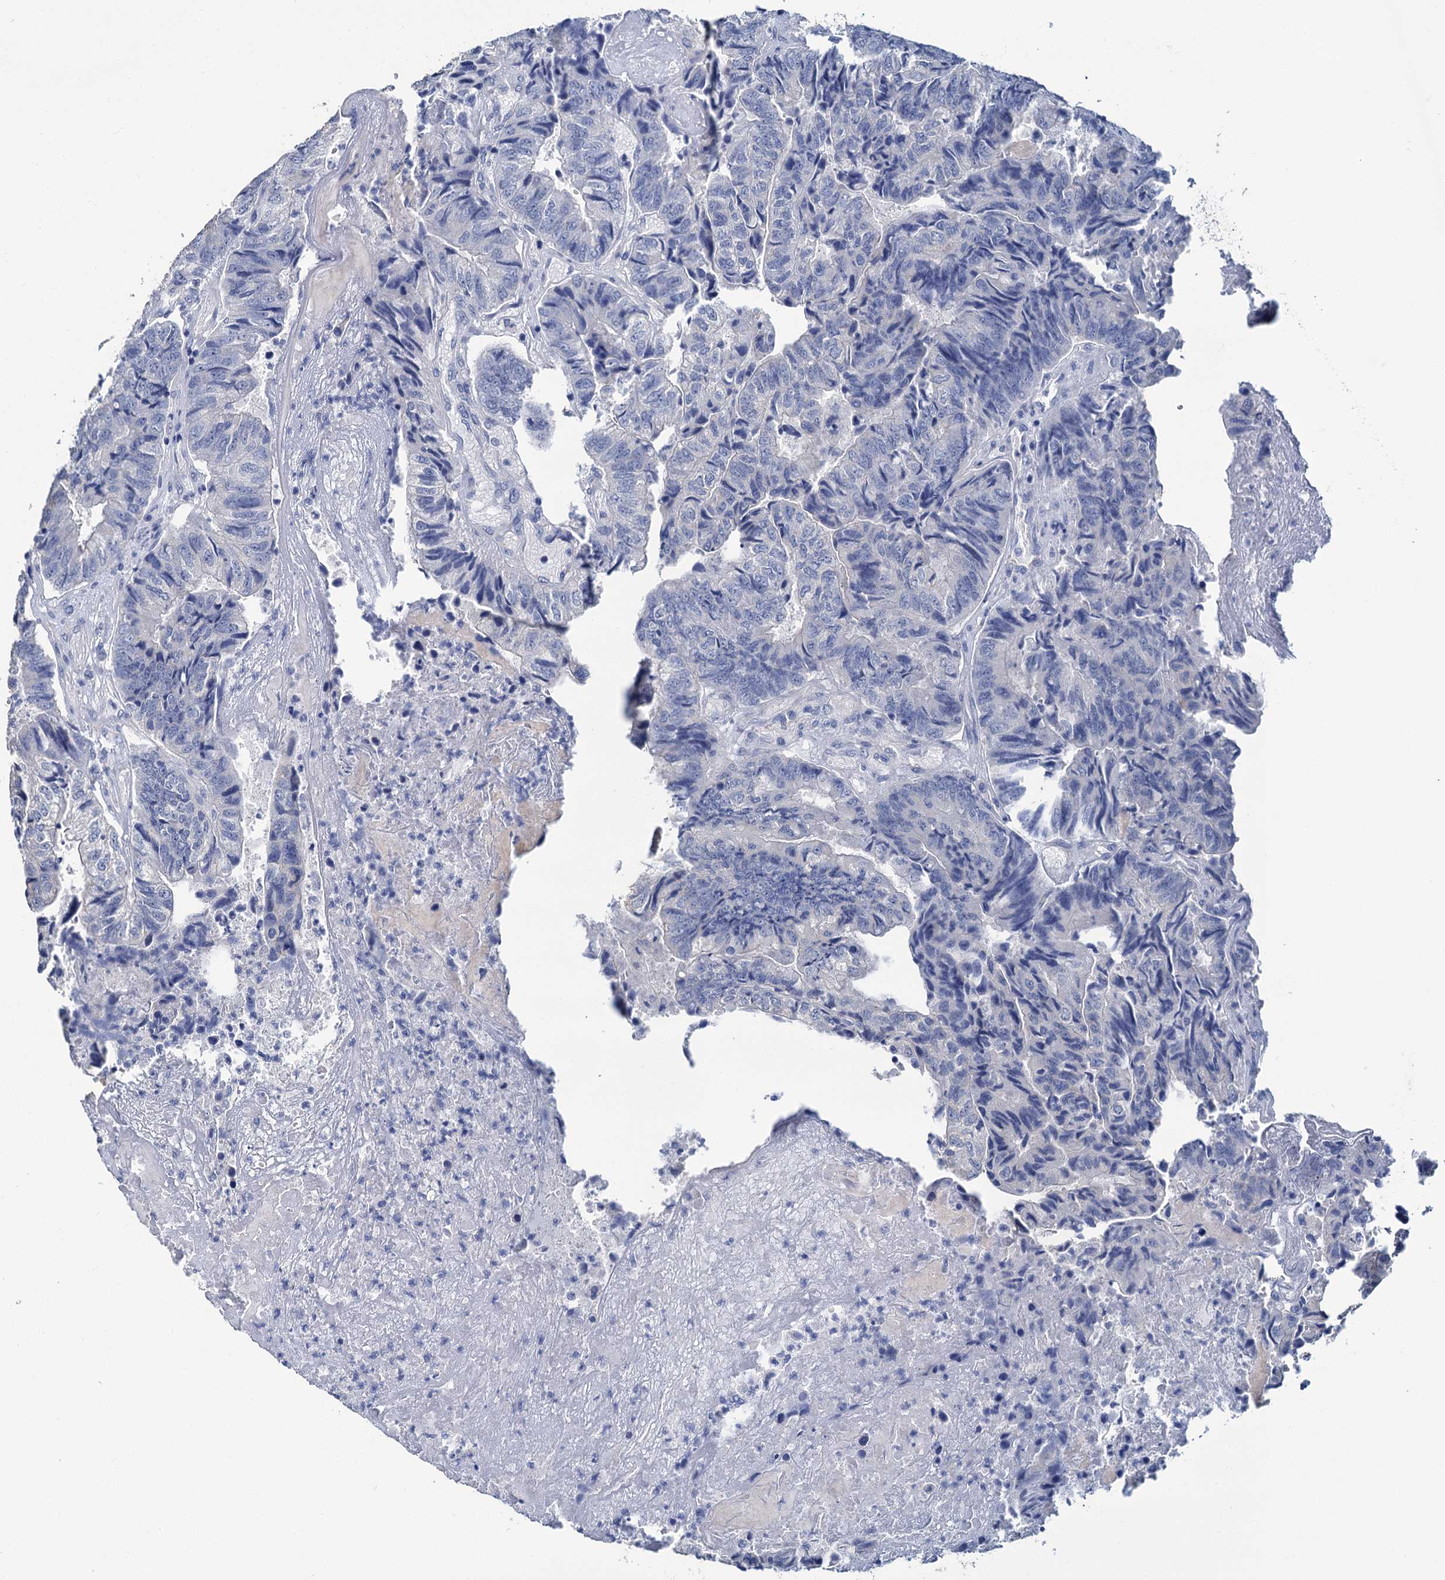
{"staining": {"intensity": "negative", "quantity": "none", "location": "none"}, "tissue": "colorectal cancer", "cell_type": "Tumor cells", "image_type": "cancer", "snomed": [{"axis": "morphology", "description": "Adenocarcinoma, NOS"}, {"axis": "topography", "description": "Colon"}], "caption": "DAB (3,3'-diaminobenzidine) immunohistochemical staining of colorectal cancer (adenocarcinoma) shows no significant expression in tumor cells. (DAB (3,3'-diaminobenzidine) immunohistochemistry with hematoxylin counter stain).", "gene": "SNCB", "patient": {"sex": "female", "age": 67}}